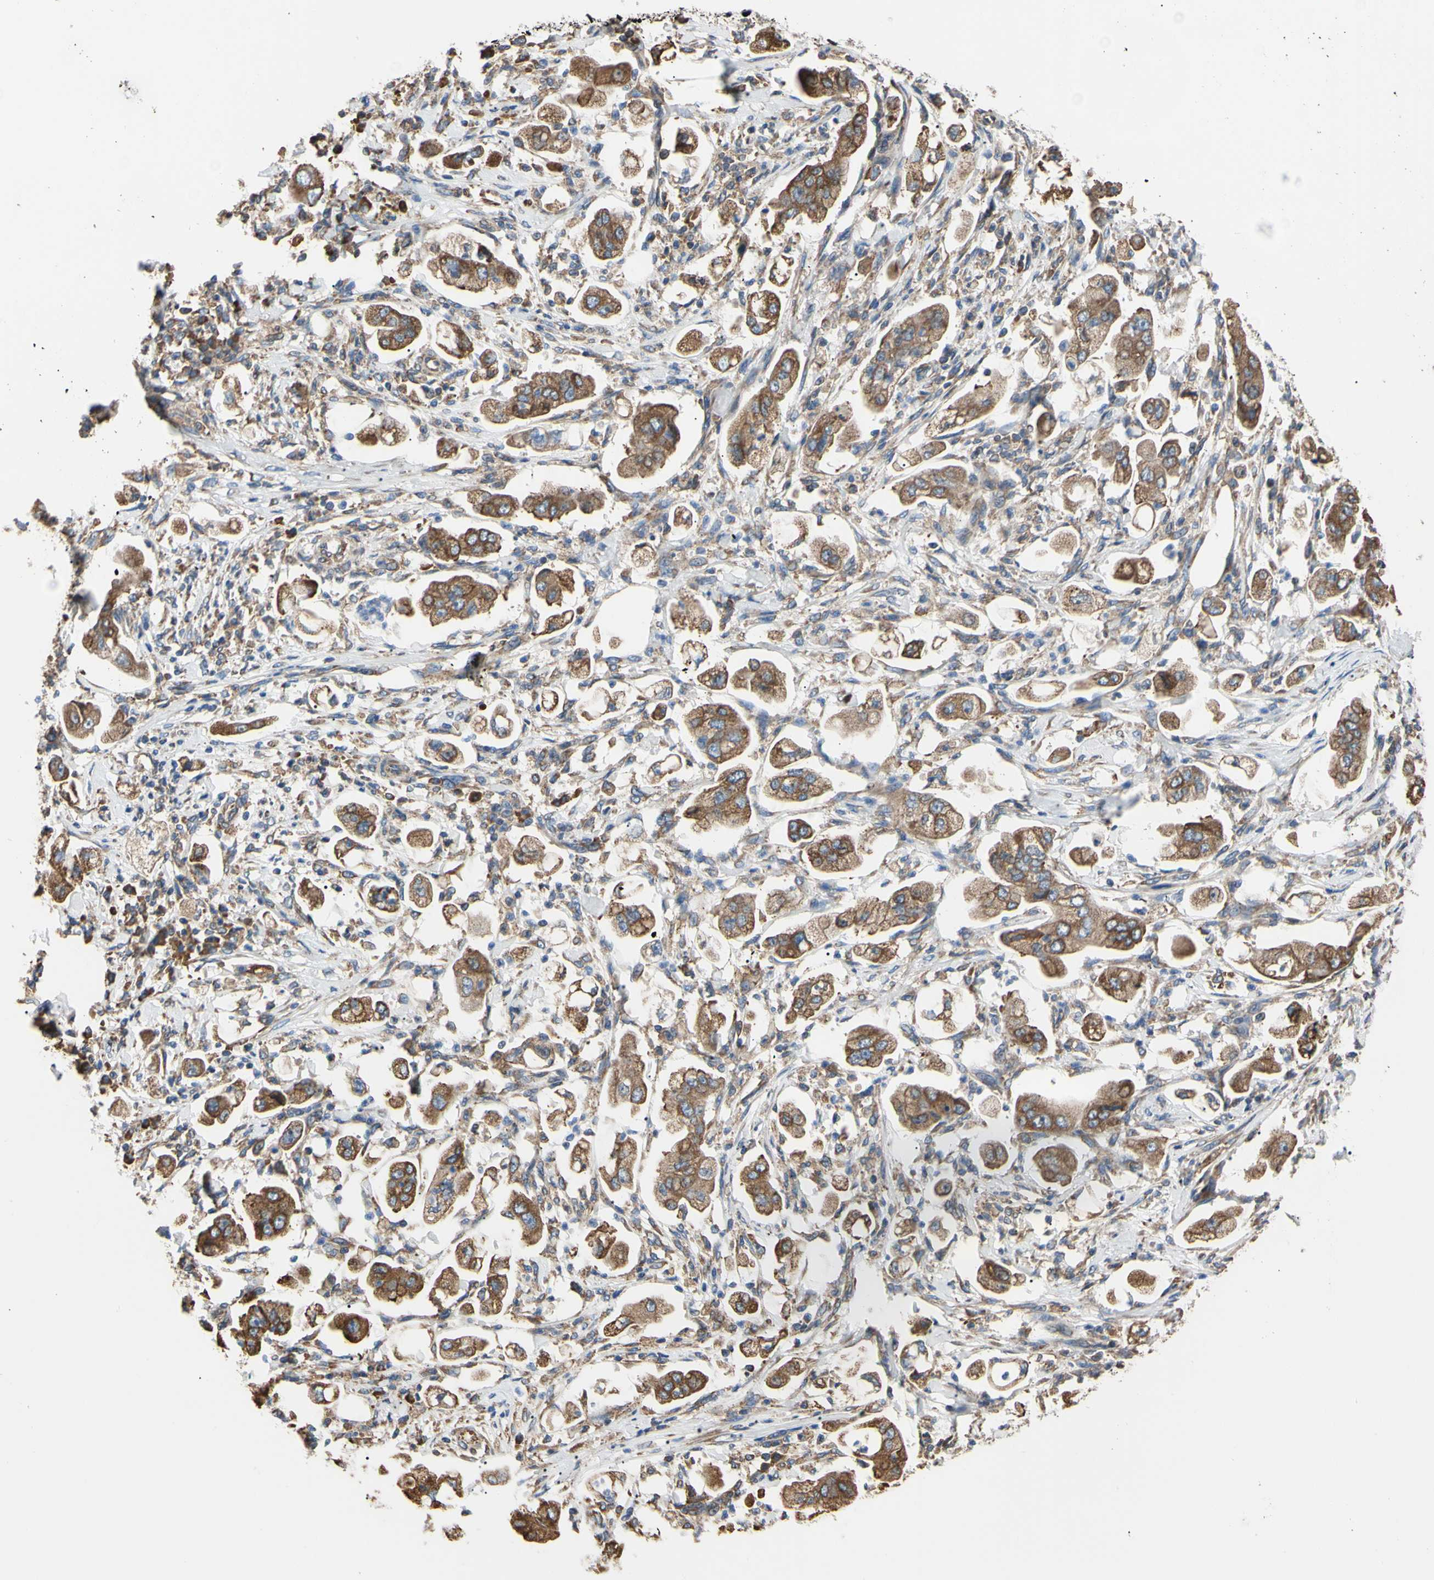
{"staining": {"intensity": "moderate", "quantity": ">75%", "location": "cytoplasmic/membranous"}, "tissue": "stomach cancer", "cell_type": "Tumor cells", "image_type": "cancer", "snomed": [{"axis": "morphology", "description": "Adenocarcinoma, NOS"}, {"axis": "topography", "description": "Stomach"}], "caption": "Stomach cancer stained with DAB IHC shows medium levels of moderate cytoplasmic/membranous expression in about >75% of tumor cells. (brown staining indicates protein expression, while blue staining denotes nuclei).", "gene": "BMF", "patient": {"sex": "male", "age": 62}}